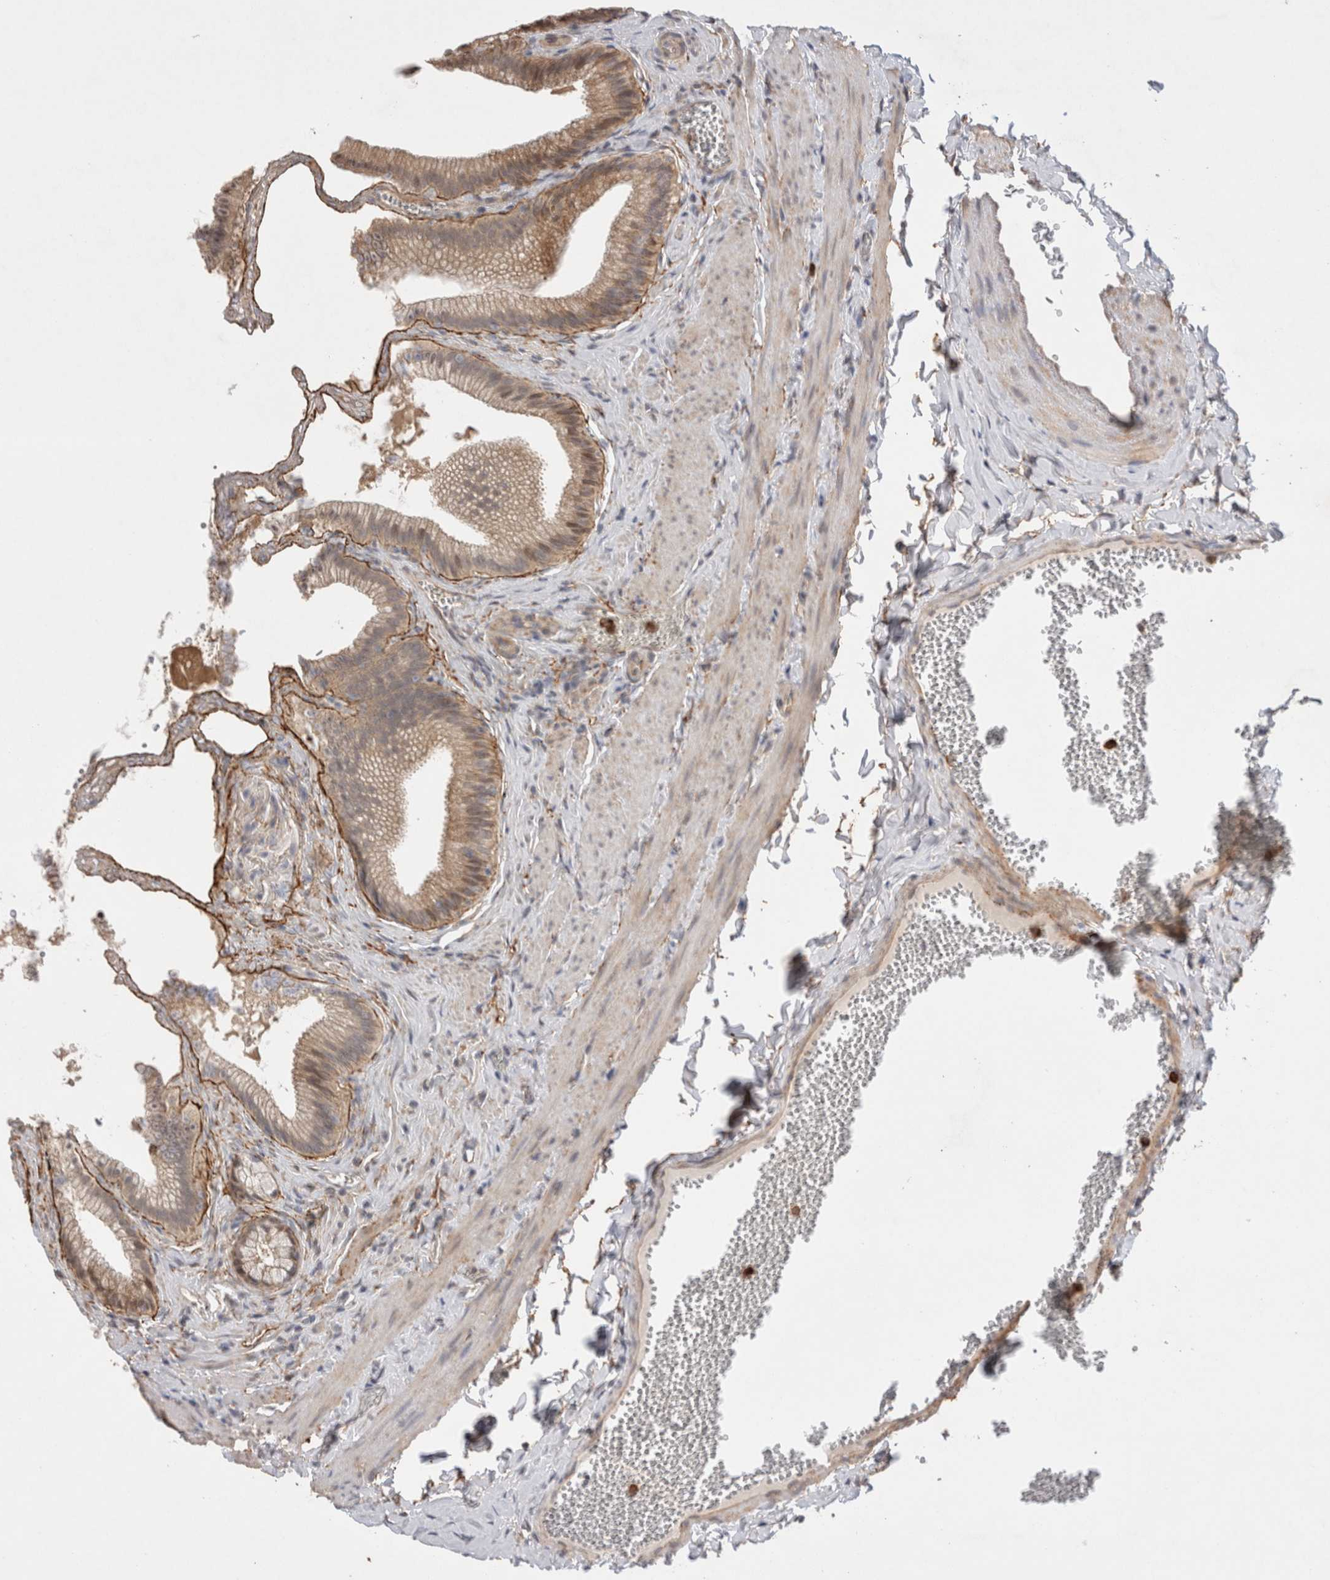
{"staining": {"intensity": "moderate", "quantity": "25%-75%", "location": "cytoplasmic/membranous"}, "tissue": "gallbladder", "cell_type": "Glandular cells", "image_type": "normal", "snomed": [{"axis": "morphology", "description": "Normal tissue, NOS"}, {"axis": "topography", "description": "Gallbladder"}], "caption": "Moderate cytoplasmic/membranous protein staining is appreciated in approximately 25%-75% of glandular cells in gallbladder. Nuclei are stained in blue.", "gene": "GSDMB", "patient": {"sex": "male", "age": 38}}